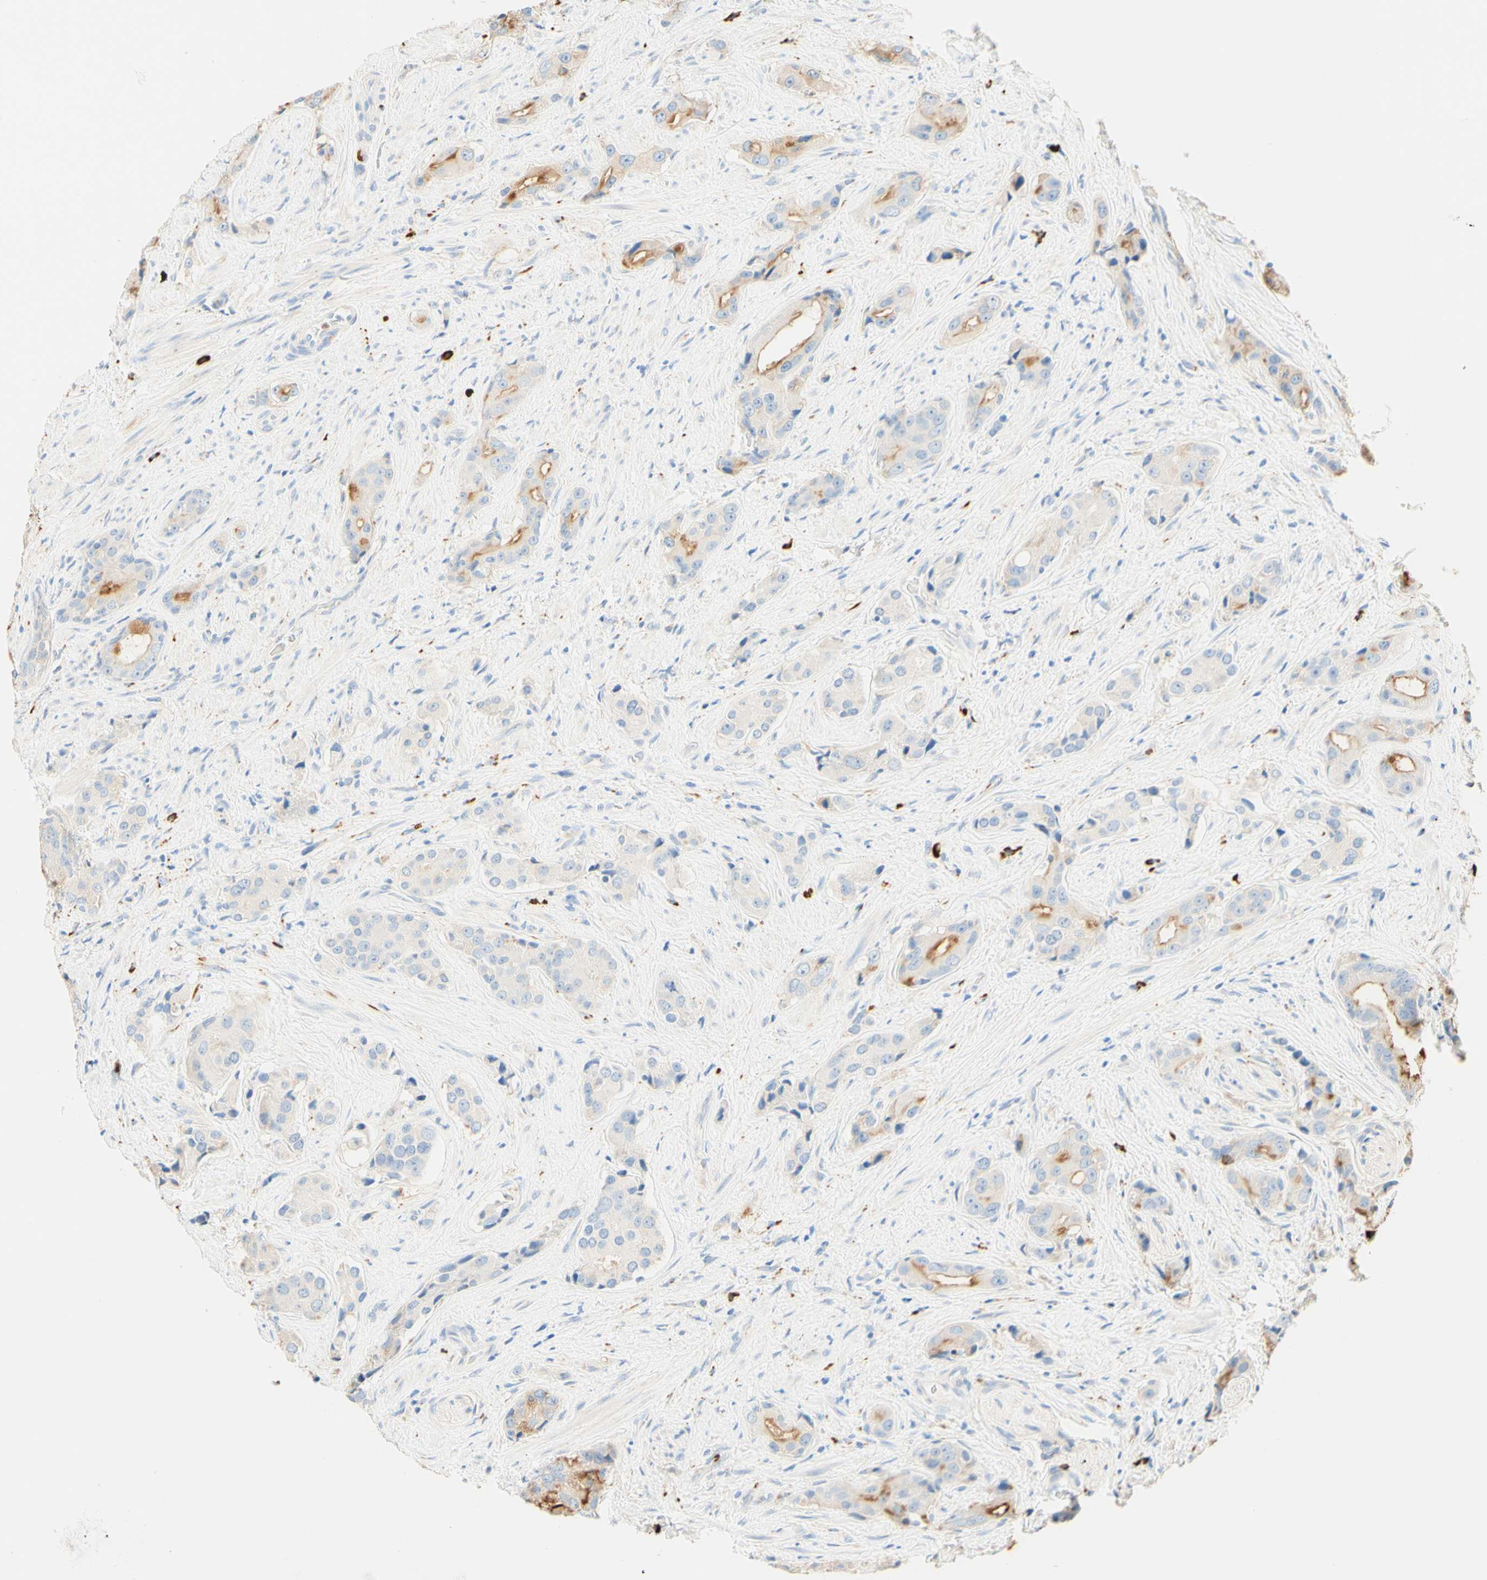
{"staining": {"intensity": "weak", "quantity": "25%-75%", "location": "cytoplasmic/membranous"}, "tissue": "prostate cancer", "cell_type": "Tumor cells", "image_type": "cancer", "snomed": [{"axis": "morphology", "description": "Adenocarcinoma, High grade"}, {"axis": "topography", "description": "Prostate"}], "caption": "Immunohistochemistry staining of high-grade adenocarcinoma (prostate), which shows low levels of weak cytoplasmic/membranous expression in approximately 25%-75% of tumor cells indicating weak cytoplasmic/membranous protein positivity. The staining was performed using DAB (3,3'-diaminobenzidine) (brown) for protein detection and nuclei were counterstained in hematoxylin (blue).", "gene": "CD63", "patient": {"sex": "male", "age": 71}}